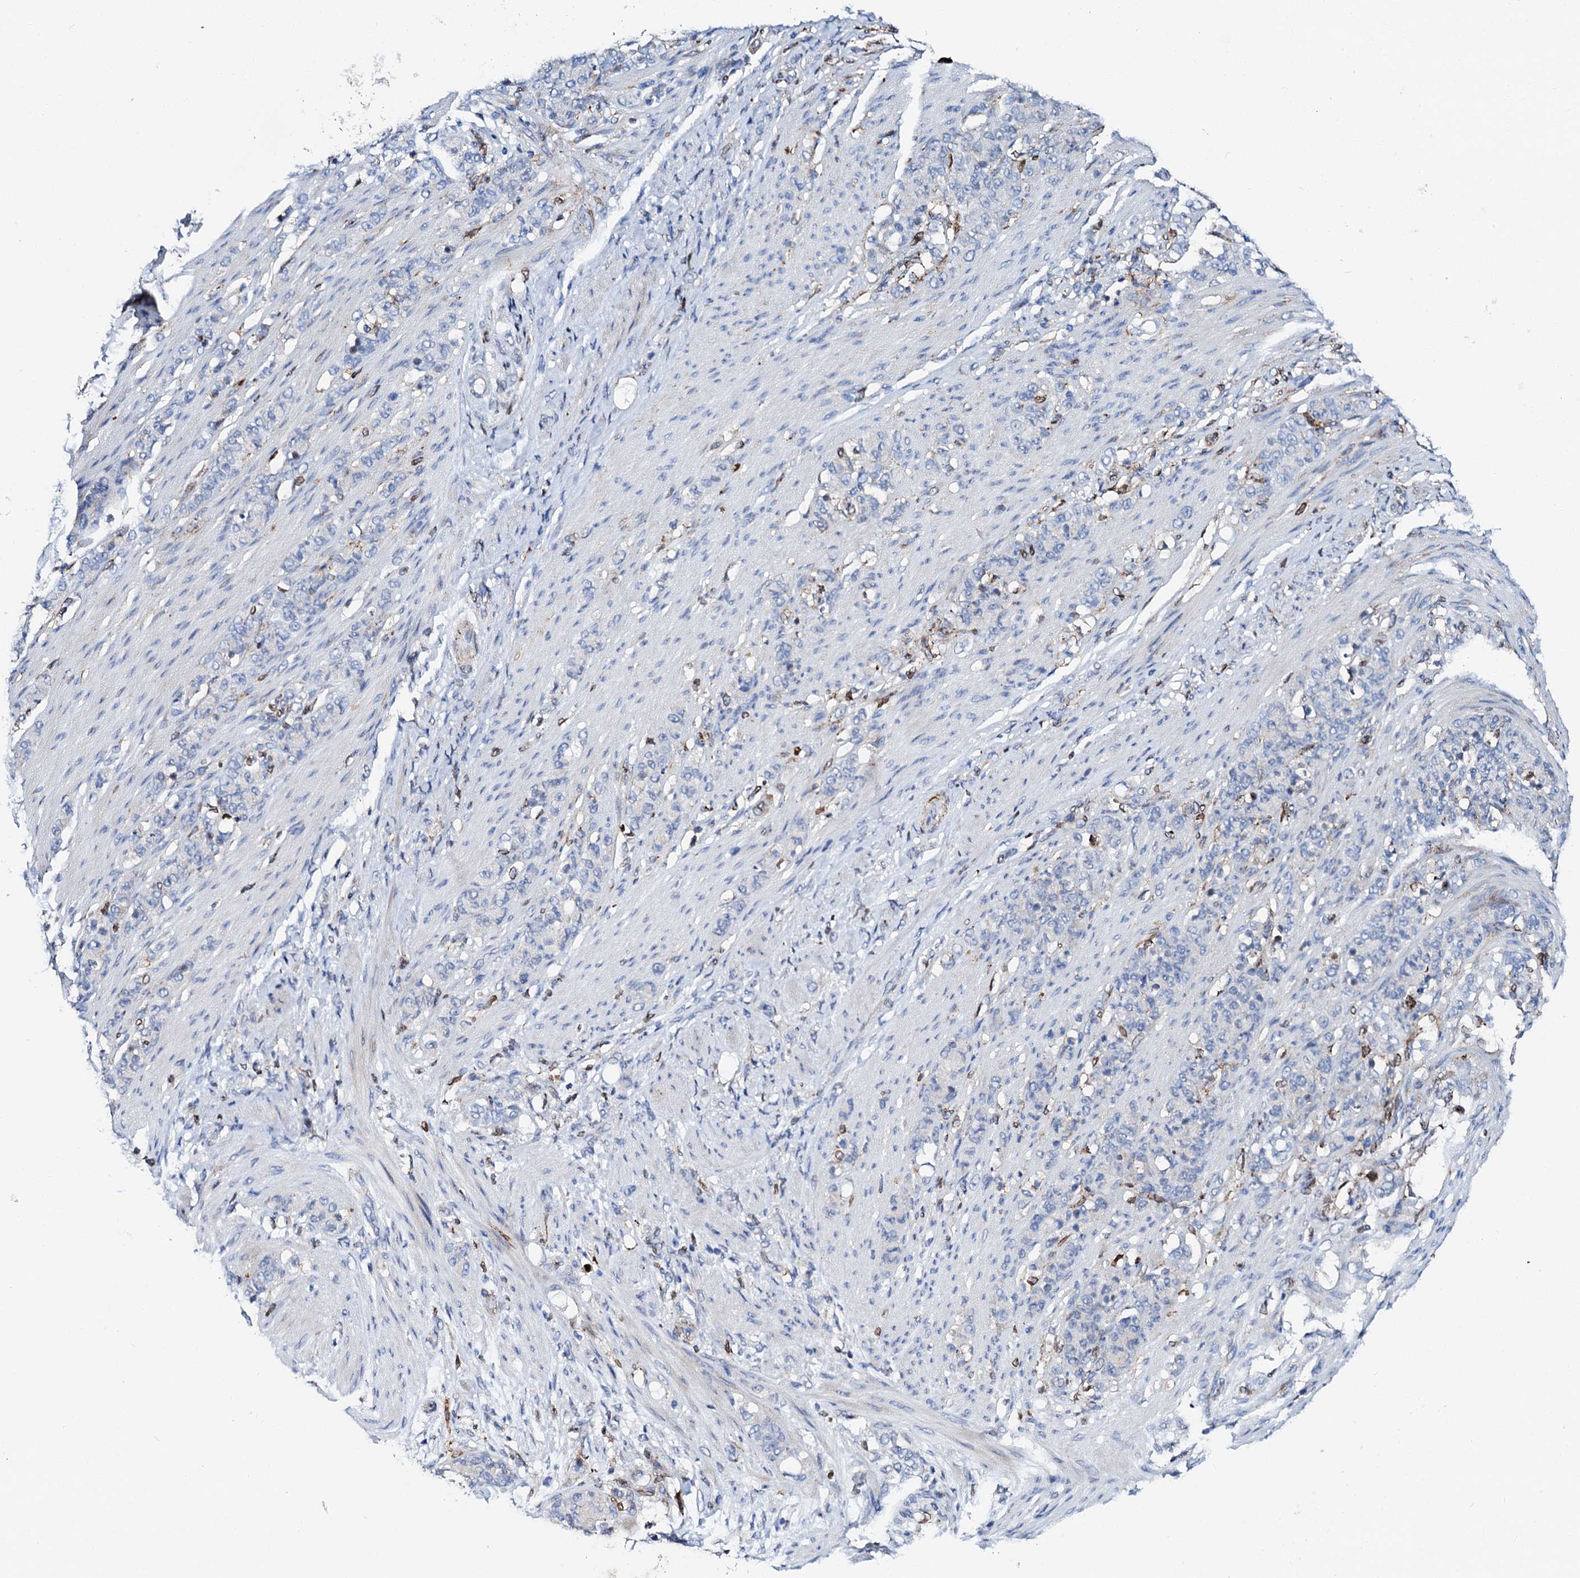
{"staining": {"intensity": "negative", "quantity": "none", "location": "none"}, "tissue": "stomach cancer", "cell_type": "Tumor cells", "image_type": "cancer", "snomed": [{"axis": "morphology", "description": "Adenocarcinoma, NOS"}, {"axis": "topography", "description": "Stomach"}], "caption": "Tumor cells show no significant protein positivity in adenocarcinoma (stomach).", "gene": "MED13L", "patient": {"sex": "female", "age": 79}}